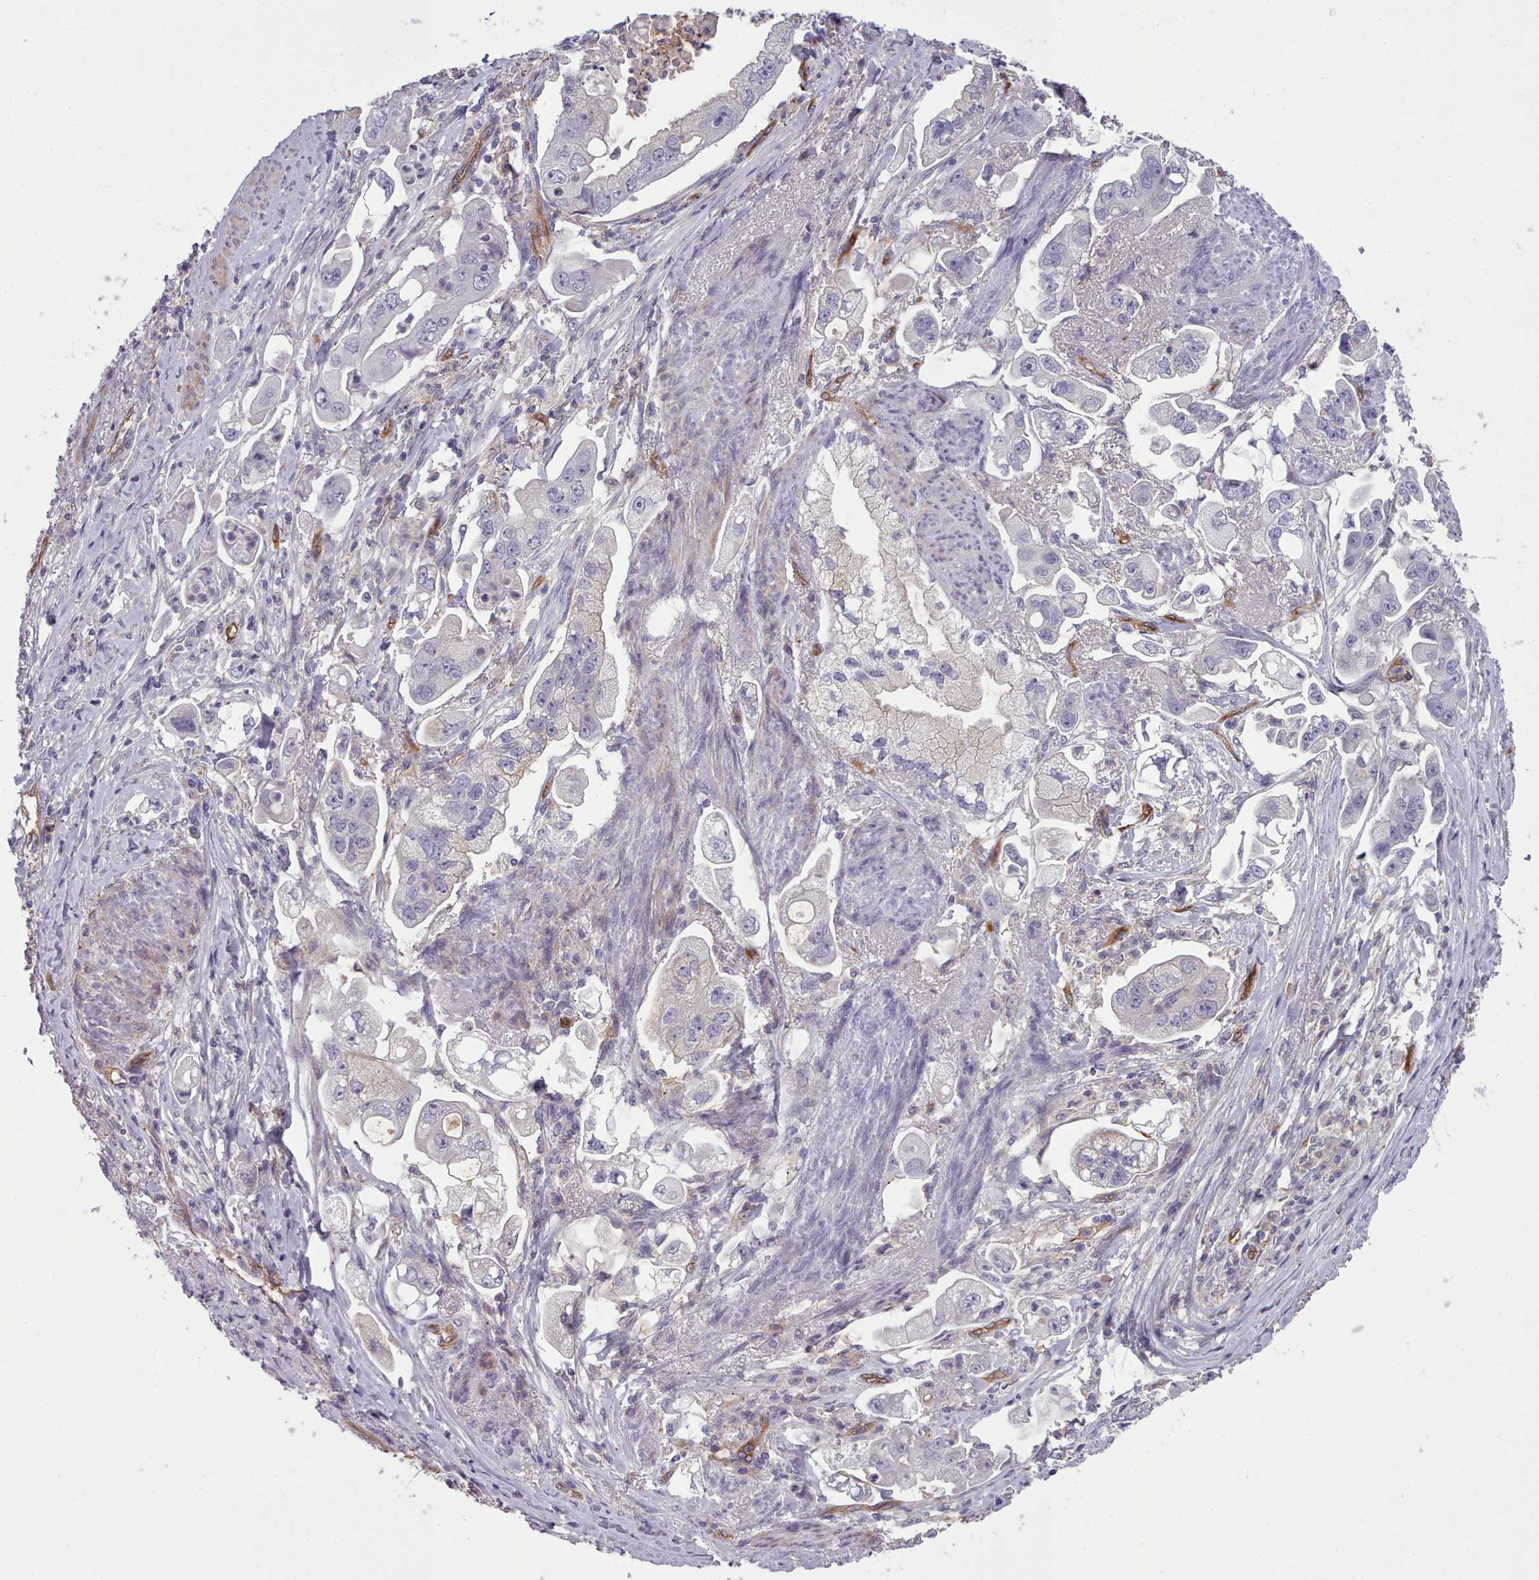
{"staining": {"intensity": "negative", "quantity": "none", "location": "none"}, "tissue": "stomach cancer", "cell_type": "Tumor cells", "image_type": "cancer", "snomed": [{"axis": "morphology", "description": "Adenocarcinoma, NOS"}, {"axis": "topography", "description": "Stomach"}], "caption": "The histopathology image demonstrates no significant staining in tumor cells of adenocarcinoma (stomach).", "gene": "CD300LF", "patient": {"sex": "male", "age": 62}}